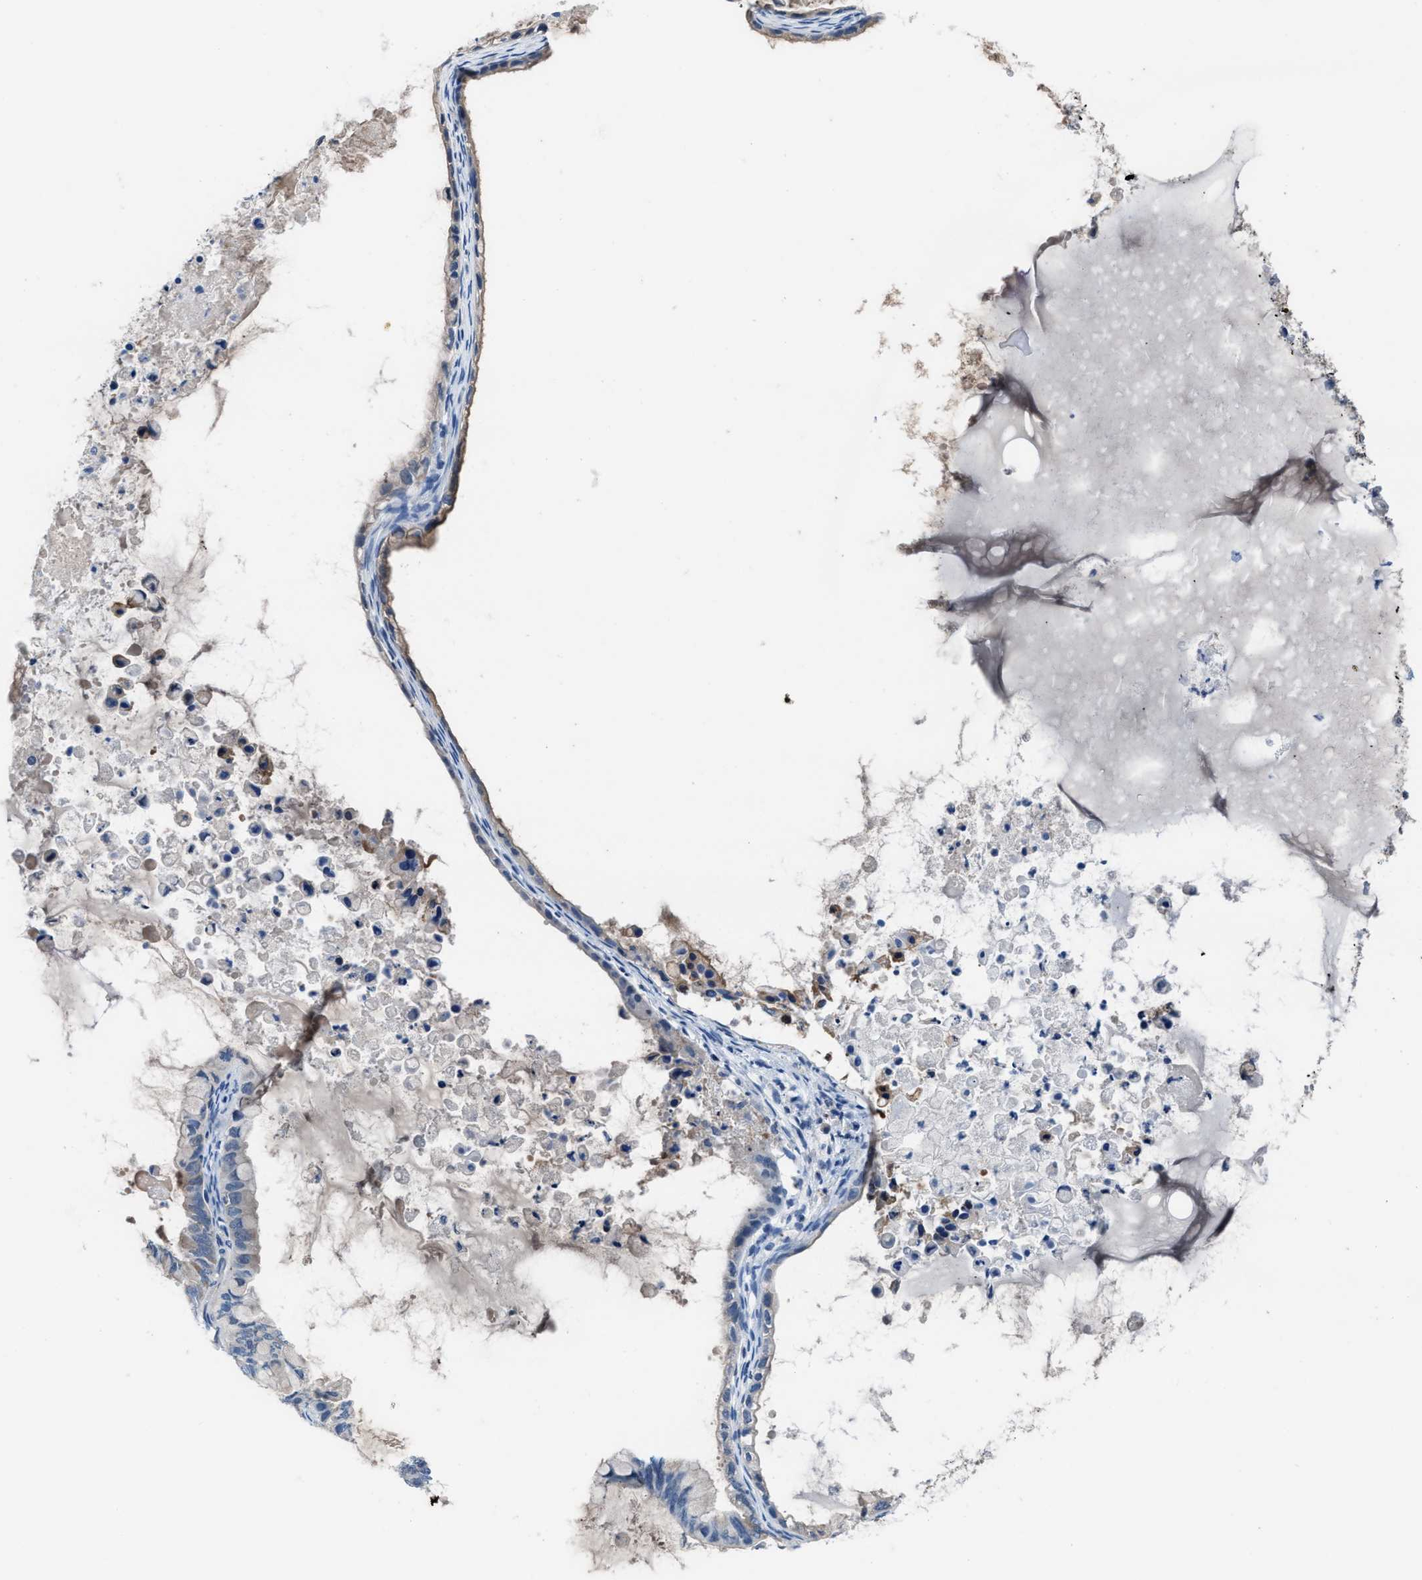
{"staining": {"intensity": "negative", "quantity": "none", "location": "none"}, "tissue": "ovarian cancer", "cell_type": "Tumor cells", "image_type": "cancer", "snomed": [{"axis": "morphology", "description": "Cystadenocarcinoma, mucinous, NOS"}, {"axis": "topography", "description": "Ovary"}], "caption": "IHC of ovarian cancer (mucinous cystadenocarcinoma) exhibits no staining in tumor cells.", "gene": "NUDT5", "patient": {"sex": "female", "age": 80}}